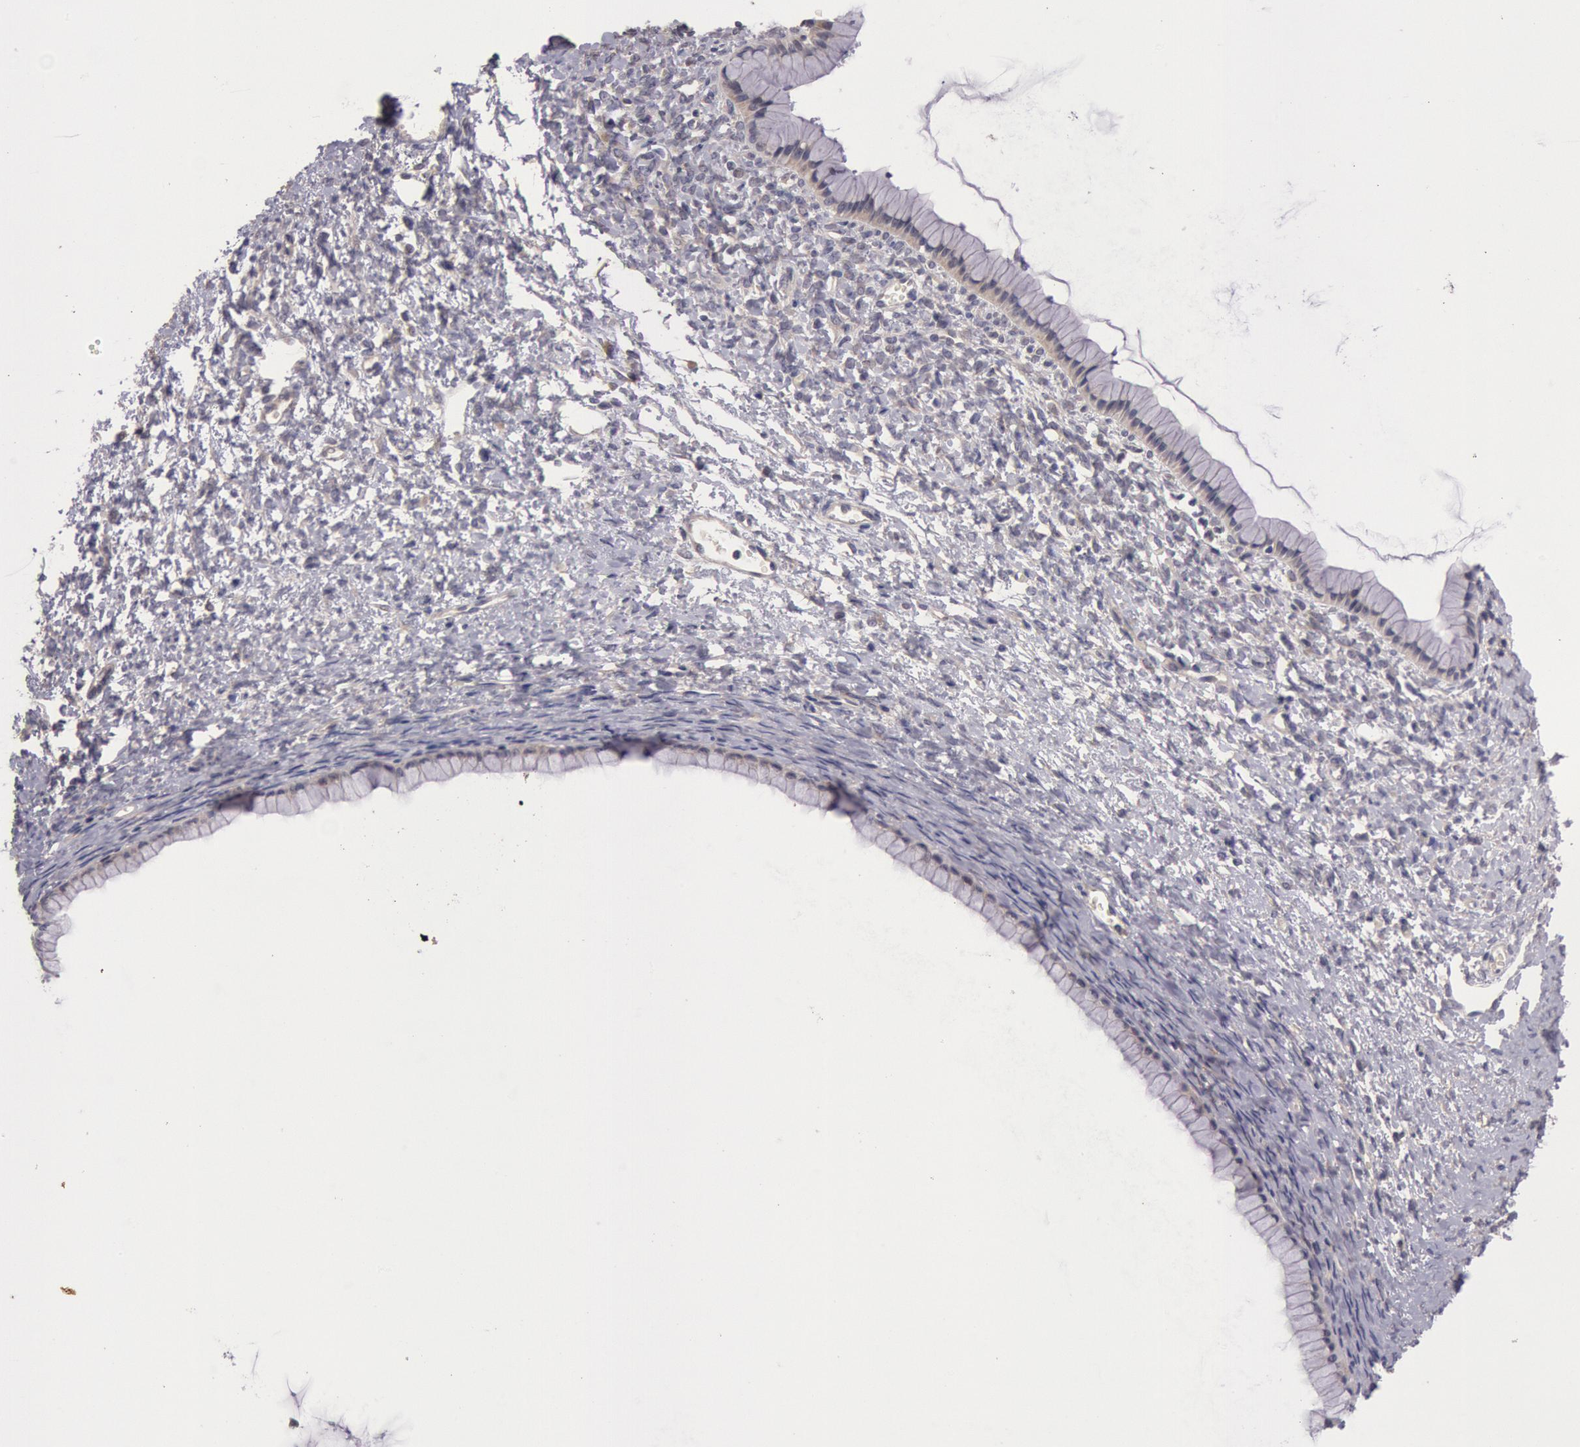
{"staining": {"intensity": "negative", "quantity": "none", "location": "none"}, "tissue": "ovarian cancer", "cell_type": "Tumor cells", "image_type": "cancer", "snomed": [{"axis": "morphology", "description": "Cystadenocarcinoma, mucinous, NOS"}, {"axis": "topography", "description": "Ovary"}], "caption": "Histopathology image shows no significant protein staining in tumor cells of ovarian cancer.", "gene": "TRIB2", "patient": {"sex": "female", "age": 25}}